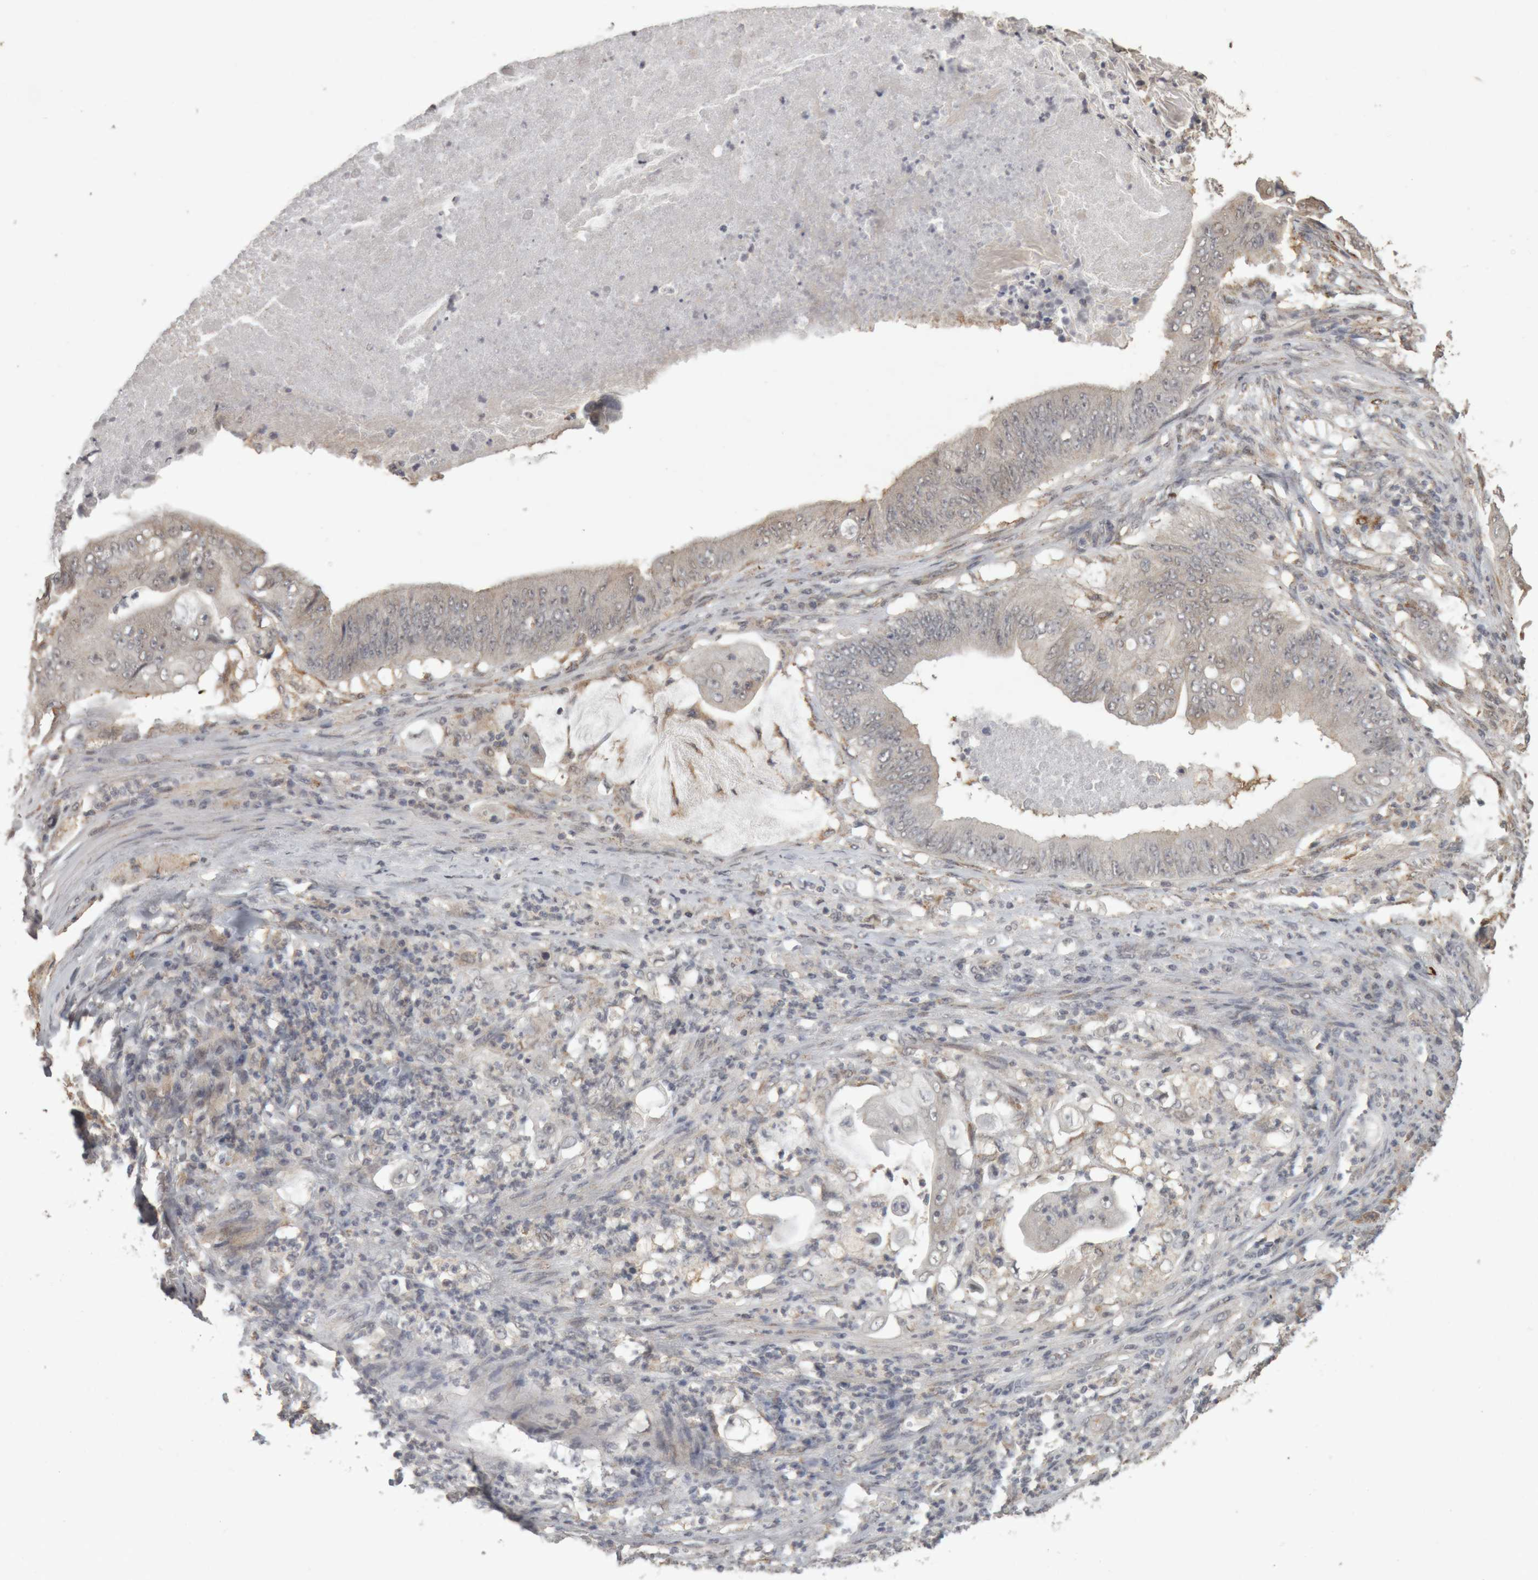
{"staining": {"intensity": "negative", "quantity": "none", "location": "none"}, "tissue": "stomach cancer", "cell_type": "Tumor cells", "image_type": "cancer", "snomed": [{"axis": "morphology", "description": "Adenocarcinoma, NOS"}, {"axis": "topography", "description": "Stomach"}], "caption": "High magnification brightfield microscopy of stomach cancer stained with DAB (brown) and counterstained with hematoxylin (blue): tumor cells show no significant positivity.", "gene": "MEP1A", "patient": {"sex": "female", "age": 73}}